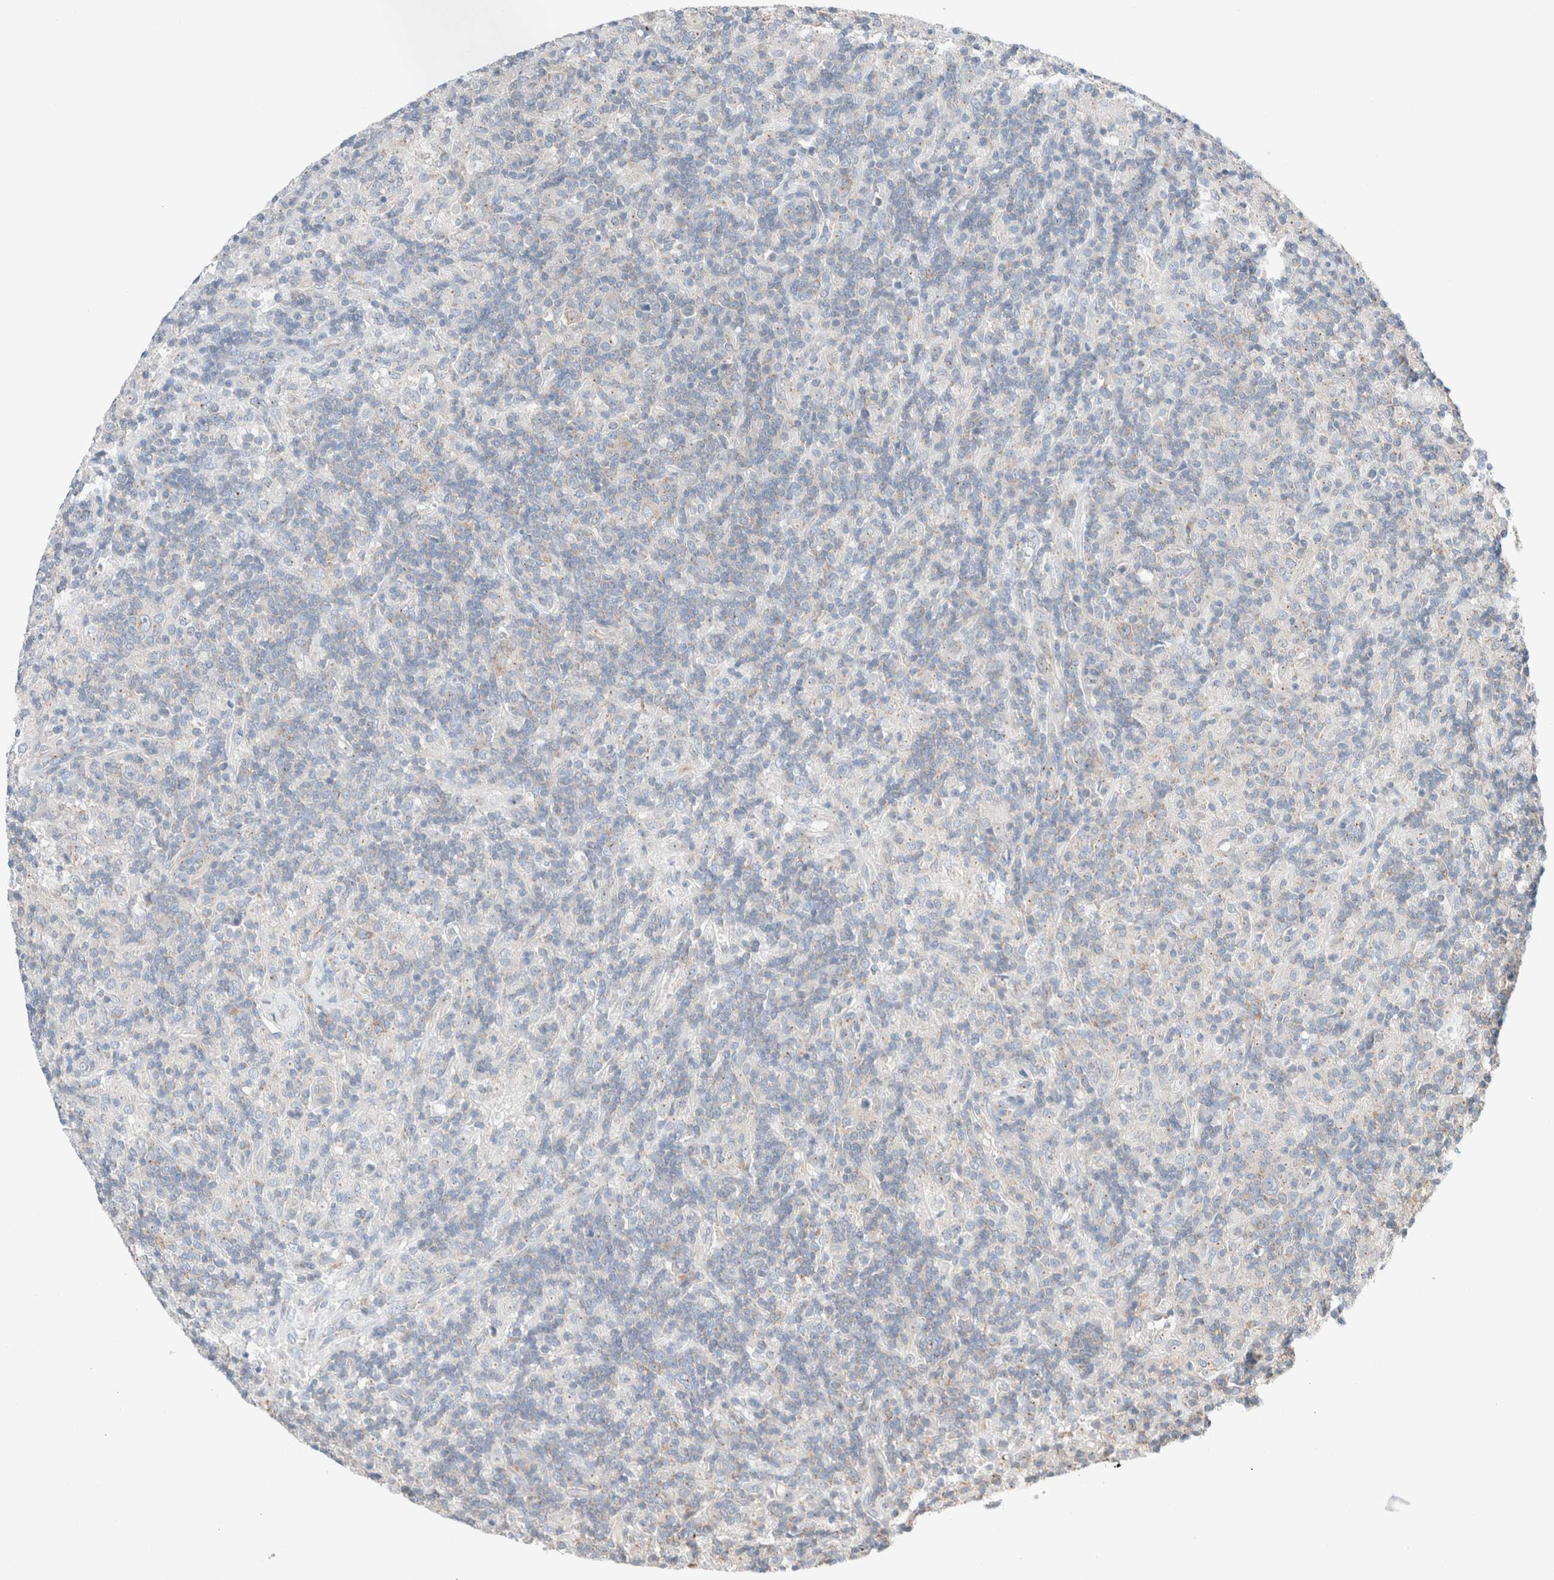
{"staining": {"intensity": "weak", "quantity": "25%-75%", "location": "cytoplasmic/membranous"}, "tissue": "lymphoma", "cell_type": "Tumor cells", "image_type": "cancer", "snomed": [{"axis": "morphology", "description": "Hodgkin's disease, NOS"}, {"axis": "topography", "description": "Lymph node"}], "caption": "This photomicrograph displays IHC staining of human Hodgkin's disease, with low weak cytoplasmic/membranous staining in about 25%-75% of tumor cells.", "gene": "CASC3", "patient": {"sex": "male", "age": 70}}